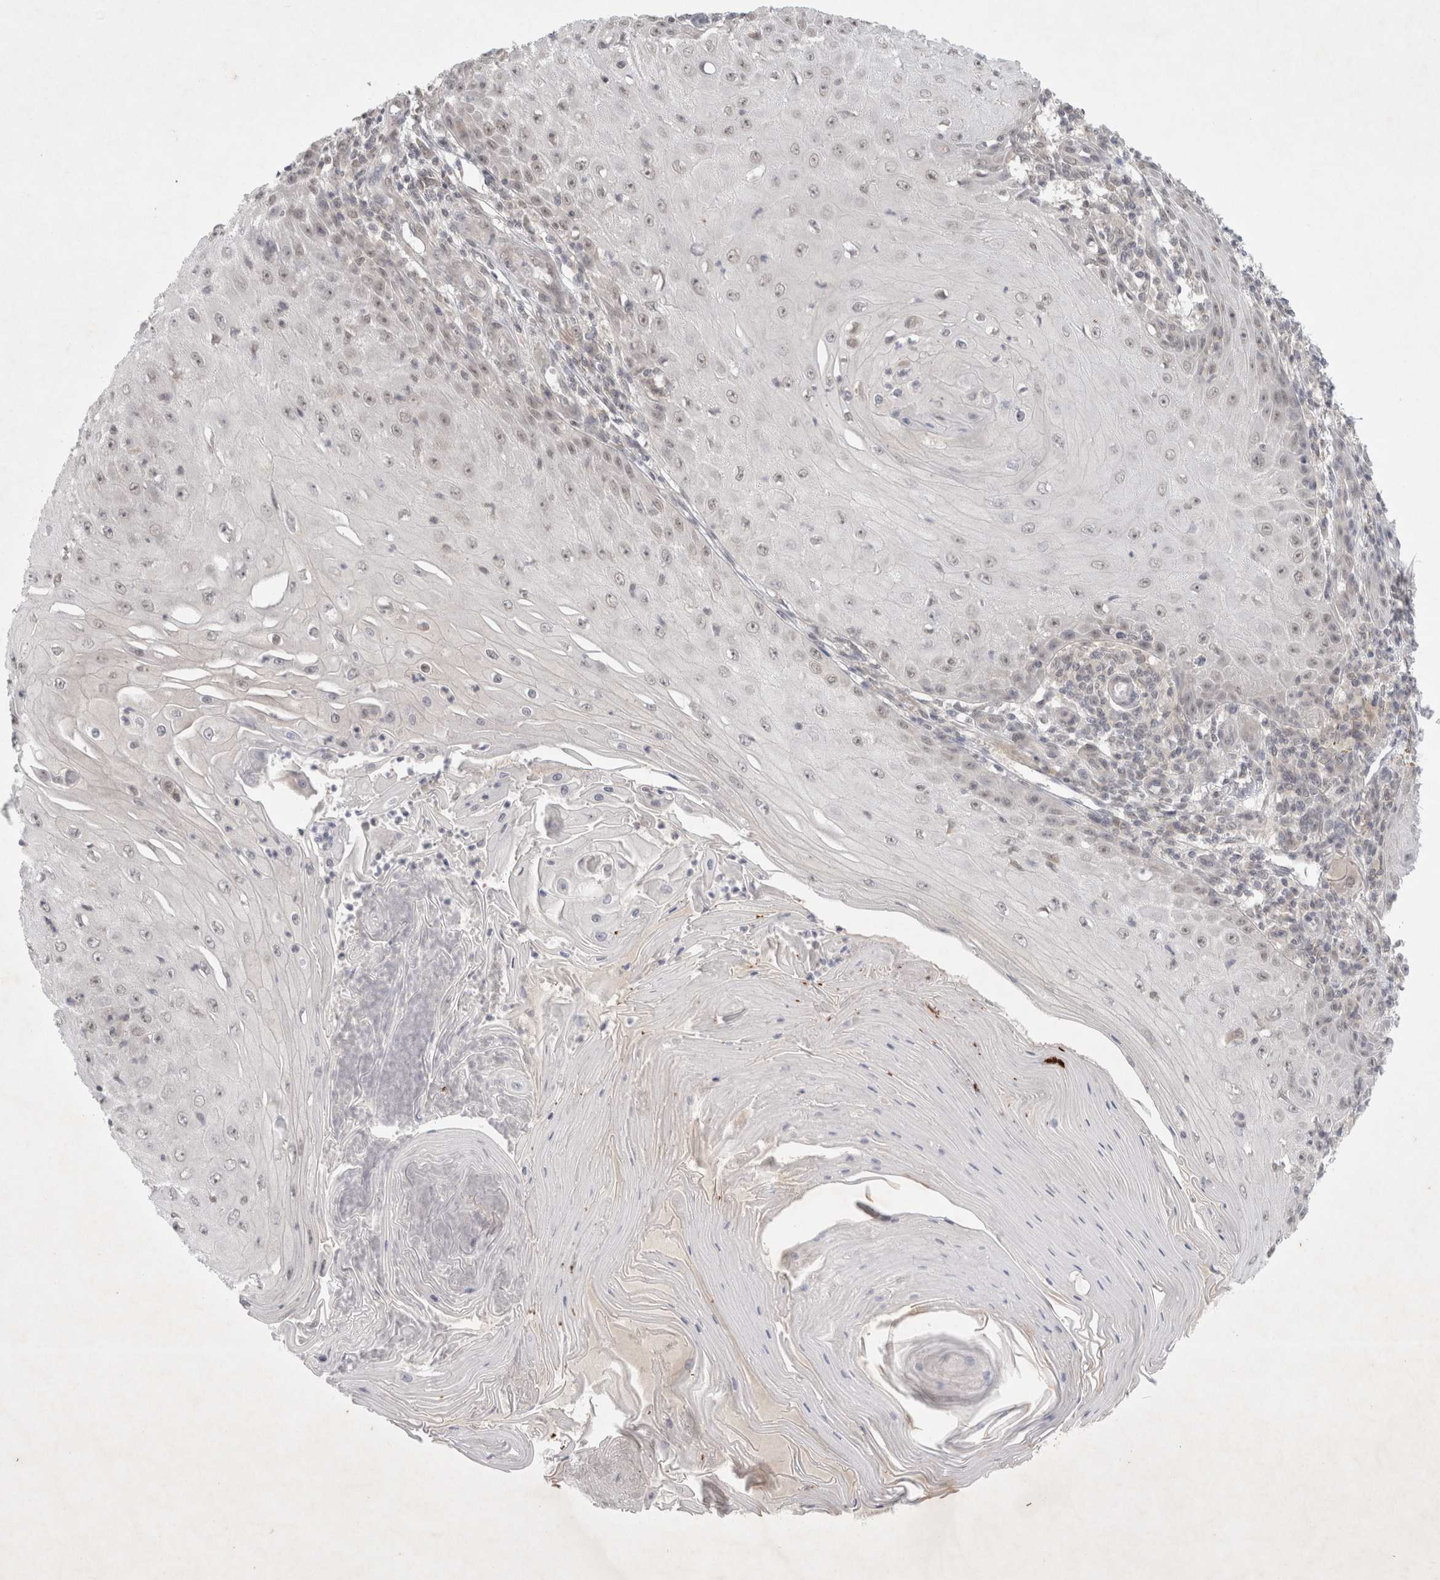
{"staining": {"intensity": "negative", "quantity": "none", "location": "none"}, "tissue": "skin cancer", "cell_type": "Tumor cells", "image_type": "cancer", "snomed": [{"axis": "morphology", "description": "Squamous cell carcinoma, NOS"}, {"axis": "topography", "description": "Skin"}], "caption": "A high-resolution image shows immunohistochemistry (IHC) staining of skin cancer (squamous cell carcinoma), which reveals no significant expression in tumor cells. The staining is performed using DAB brown chromogen with nuclei counter-stained in using hematoxylin.", "gene": "FBXO42", "patient": {"sex": "female", "age": 73}}